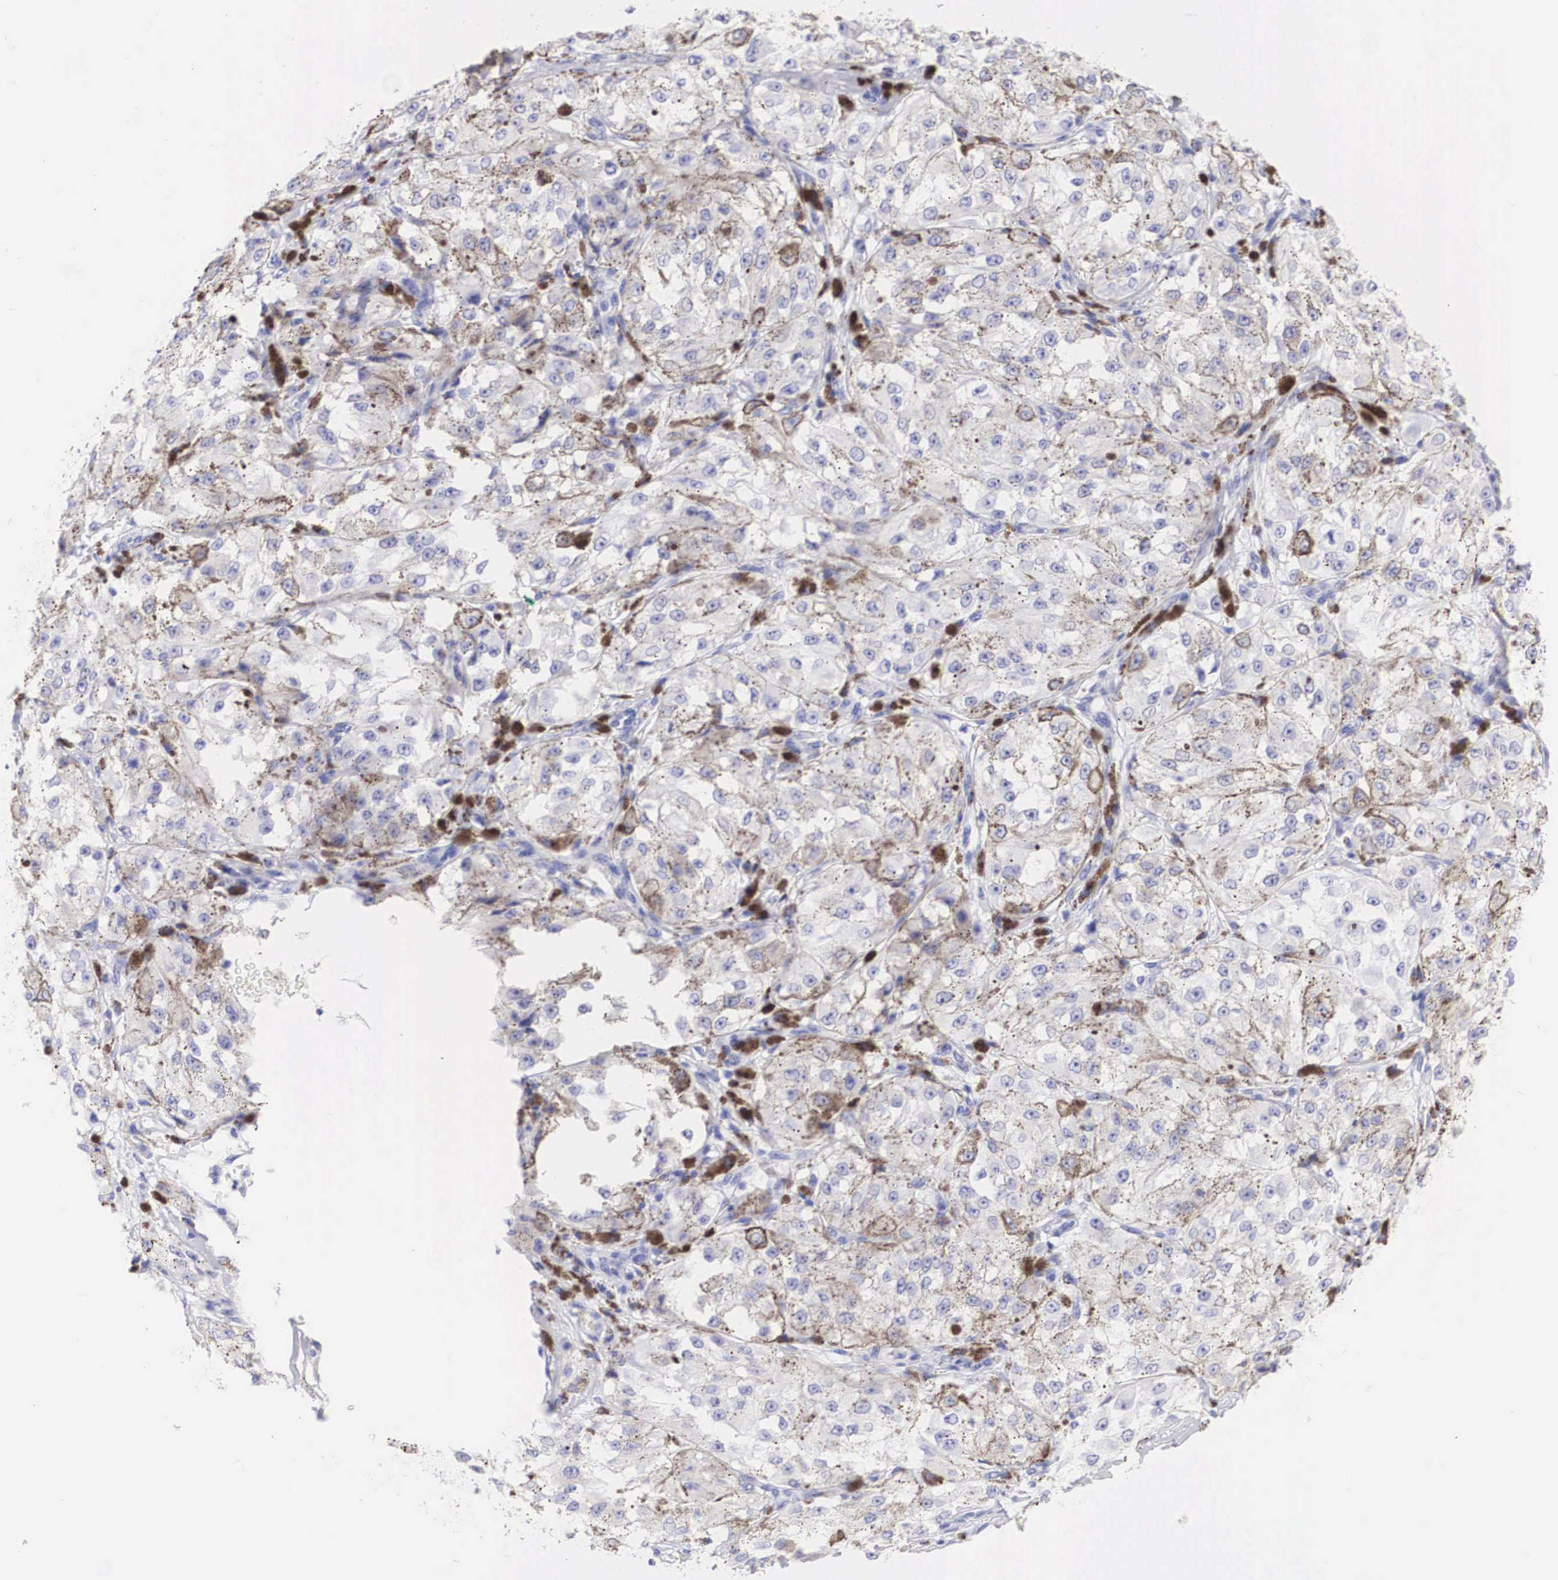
{"staining": {"intensity": "negative", "quantity": "none", "location": "none"}, "tissue": "melanoma", "cell_type": "Tumor cells", "image_type": "cancer", "snomed": [{"axis": "morphology", "description": "Malignant melanoma, NOS"}, {"axis": "topography", "description": "Skin"}], "caption": "Micrograph shows no protein staining in tumor cells of melanoma tissue. Nuclei are stained in blue.", "gene": "ERBB2", "patient": {"sex": "male", "age": 67}}